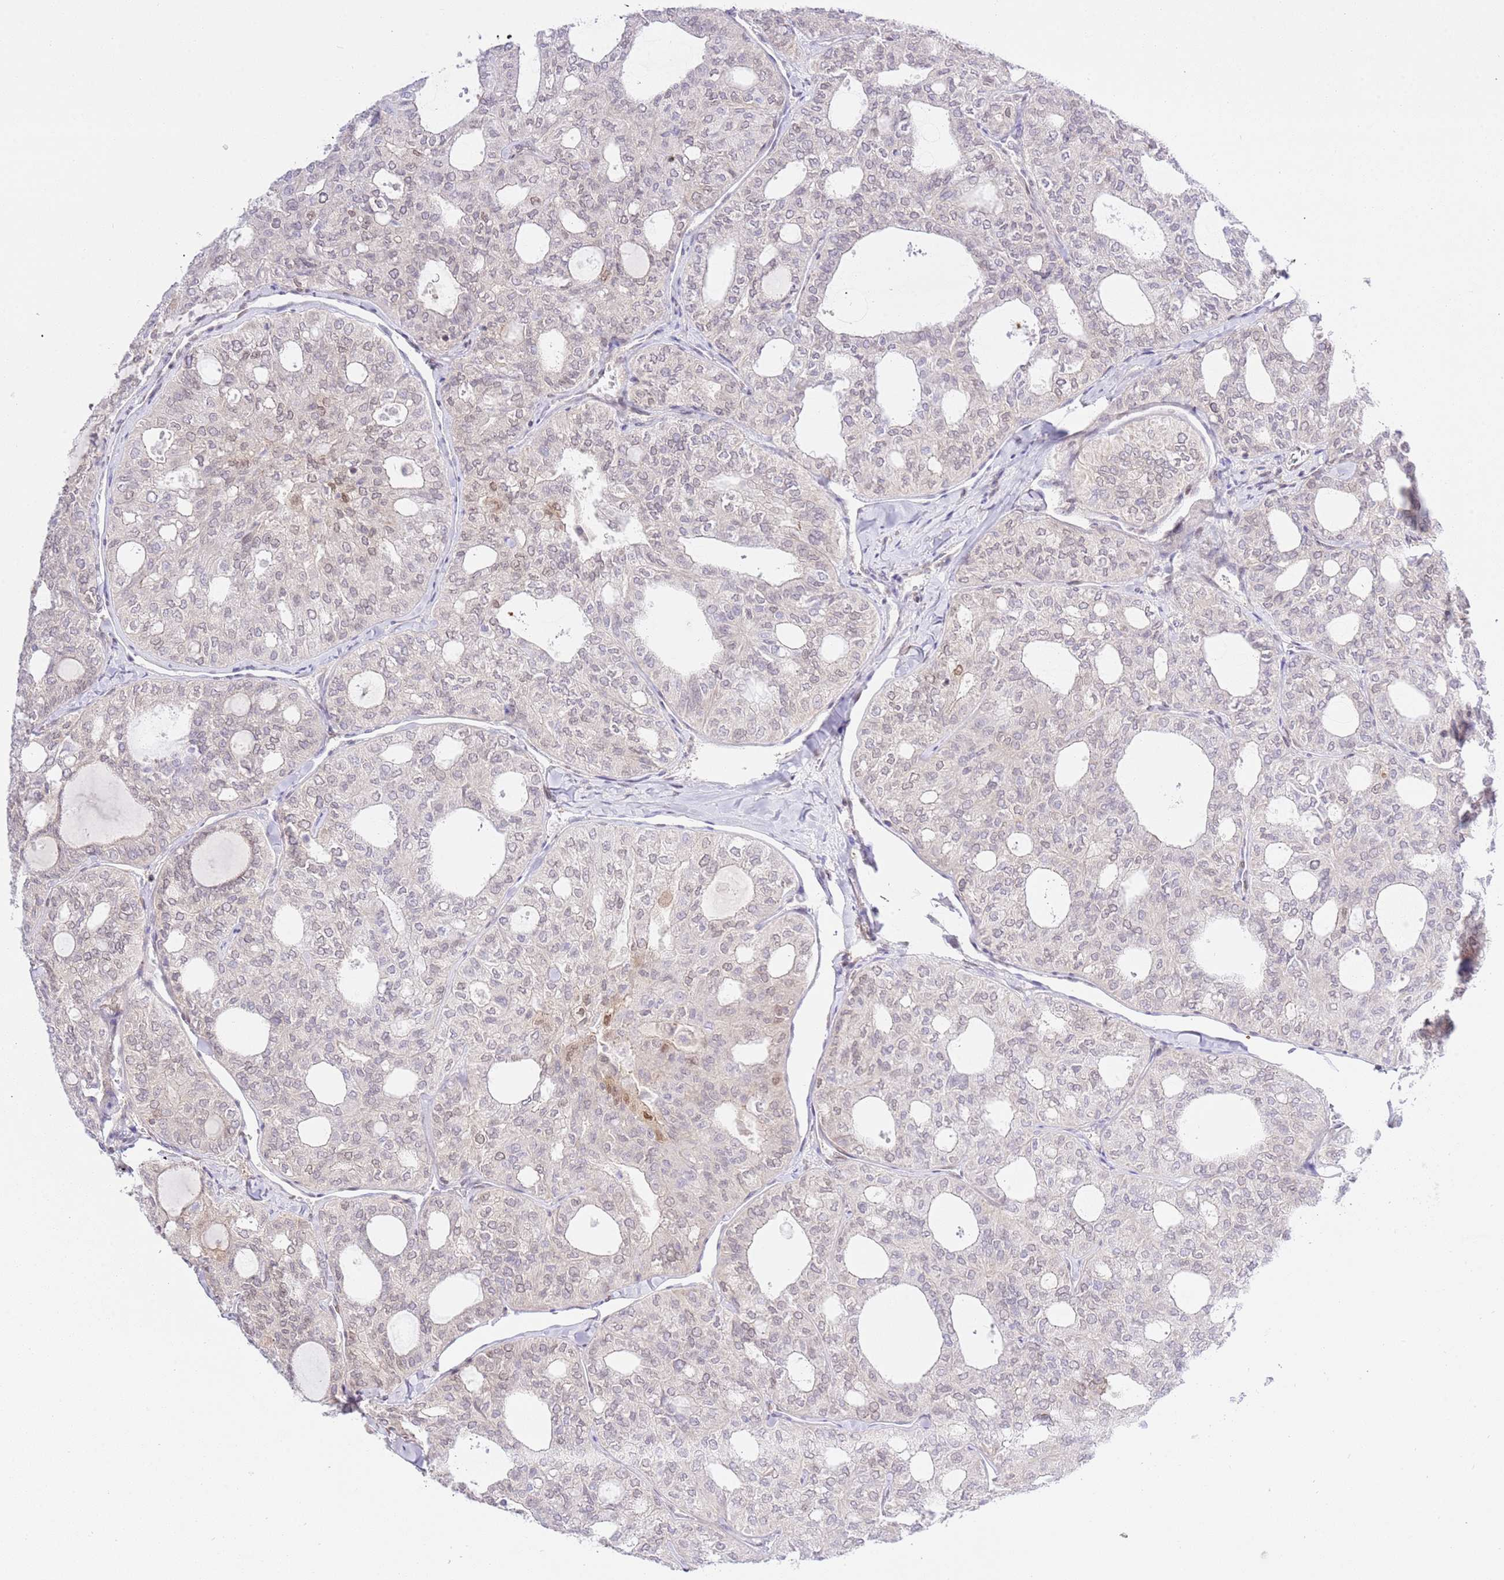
{"staining": {"intensity": "negative", "quantity": "none", "location": "none"}, "tissue": "thyroid cancer", "cell_type": "Tumor cells", "image_type": "cancer", "snomed": [{"axis": "morphology", "description": "Follicular adenoma carcinoma, NOS"}, {"axis": "topography", "description": "Thyroid gland"}], "caption": "This is an IHC image of thyroid follicular adenoma carcinoma. There is no expression in tumor cells.", "gene": "TRIM37", "patient": {"sex": "male", "age": 75}}